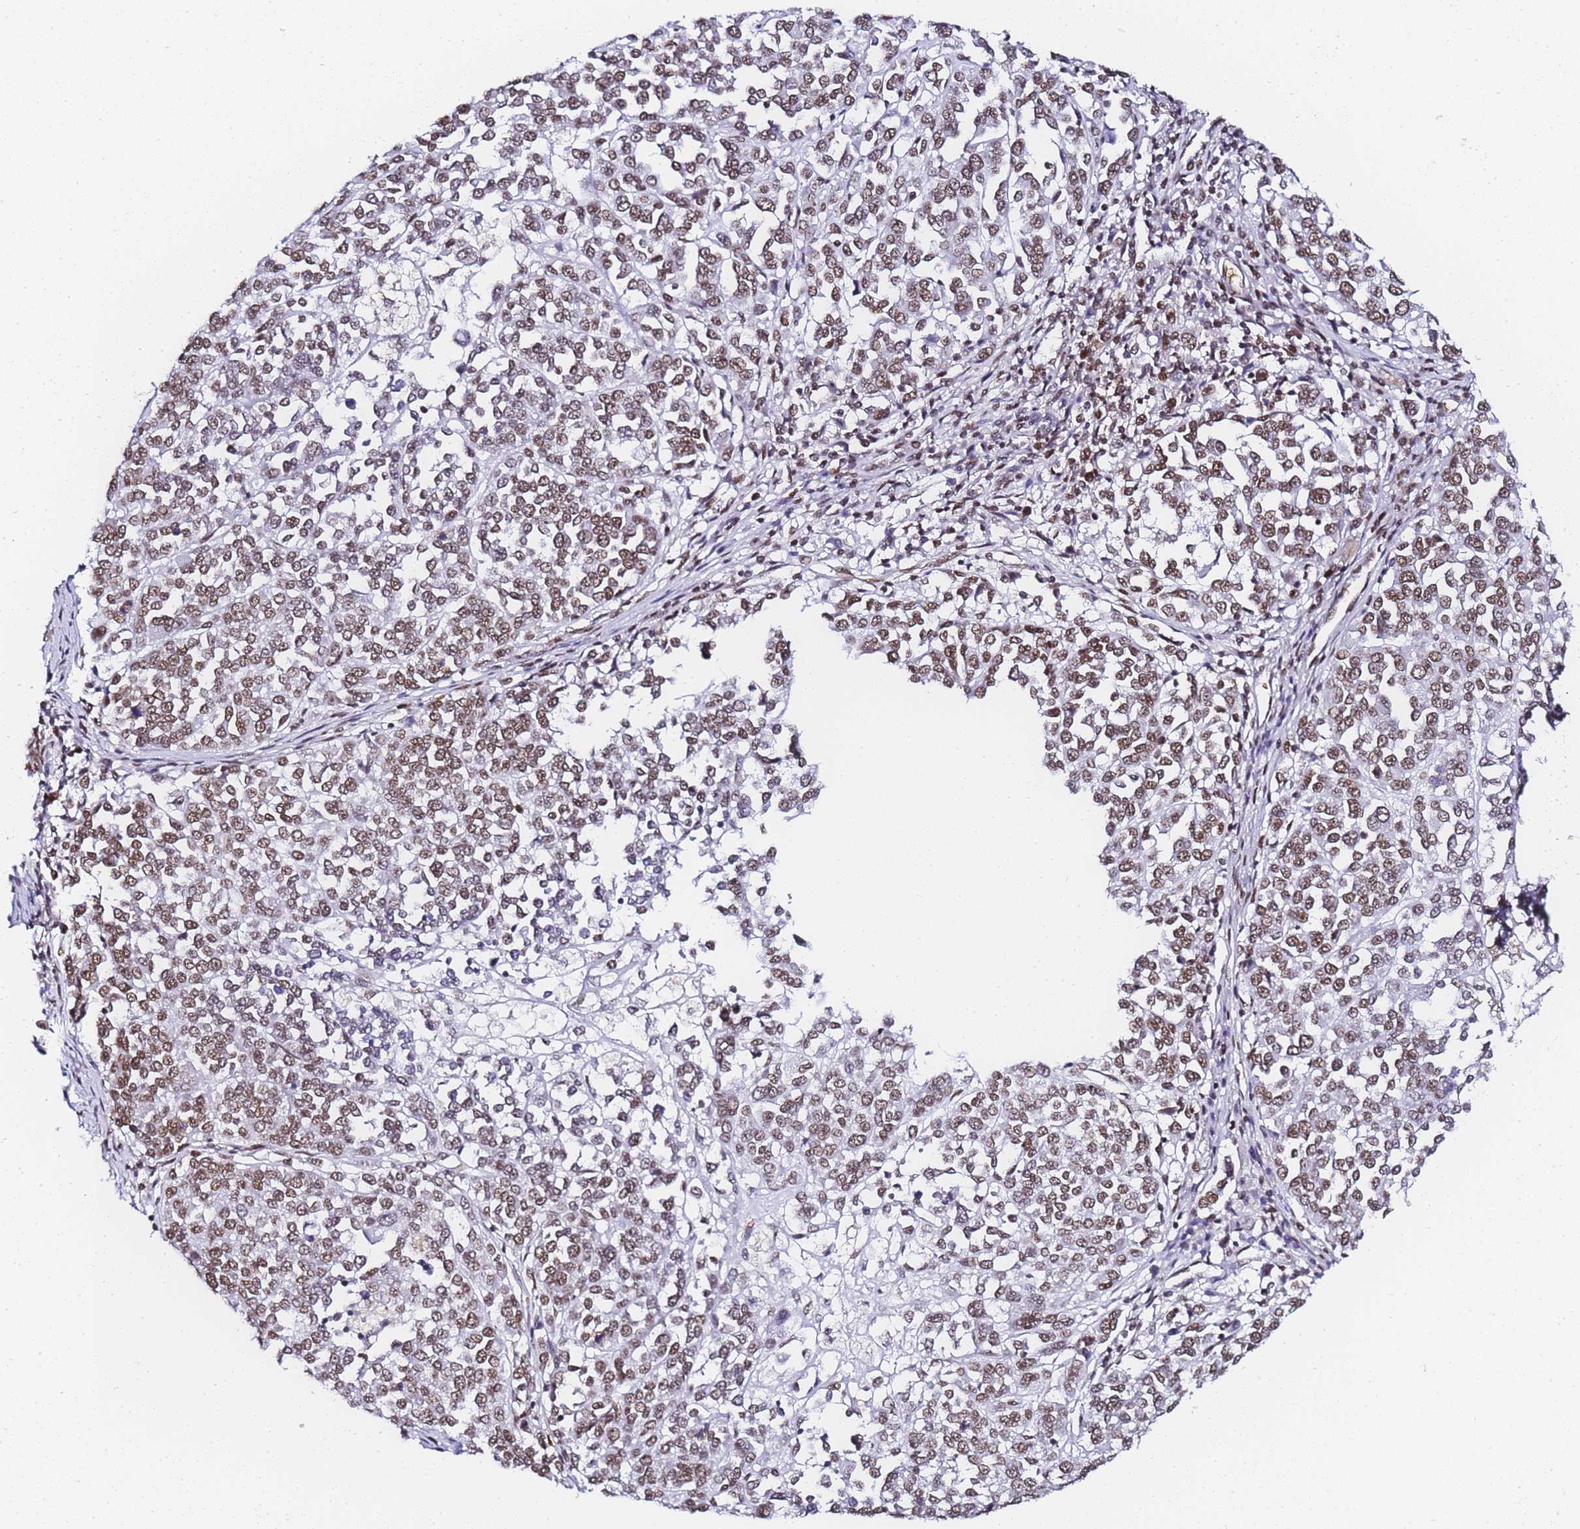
{"staining": {"intensity": "moderate", "quantity": ">75%", "location": "nuclear"}, "tissue": "melanoma", "cell_type": "Tumor cells", "image_type": "cancer", "snomed": [{"axis": "morphology", "description": "Malignant melanoma, Metastatic site"}, {"axis": "topography", "description": "Lymph node"}], "caption": "Malignant melanoma (metastatic site) was stained to show a protein in brown. There is medium levels of moderate nuclear expression in about >75% of tumor cells. The protein of interest is shown in brown color, while the nuclei are stained blue.", "gene": "POLR1A", "patient": {"sex": "male", "age": 44}}